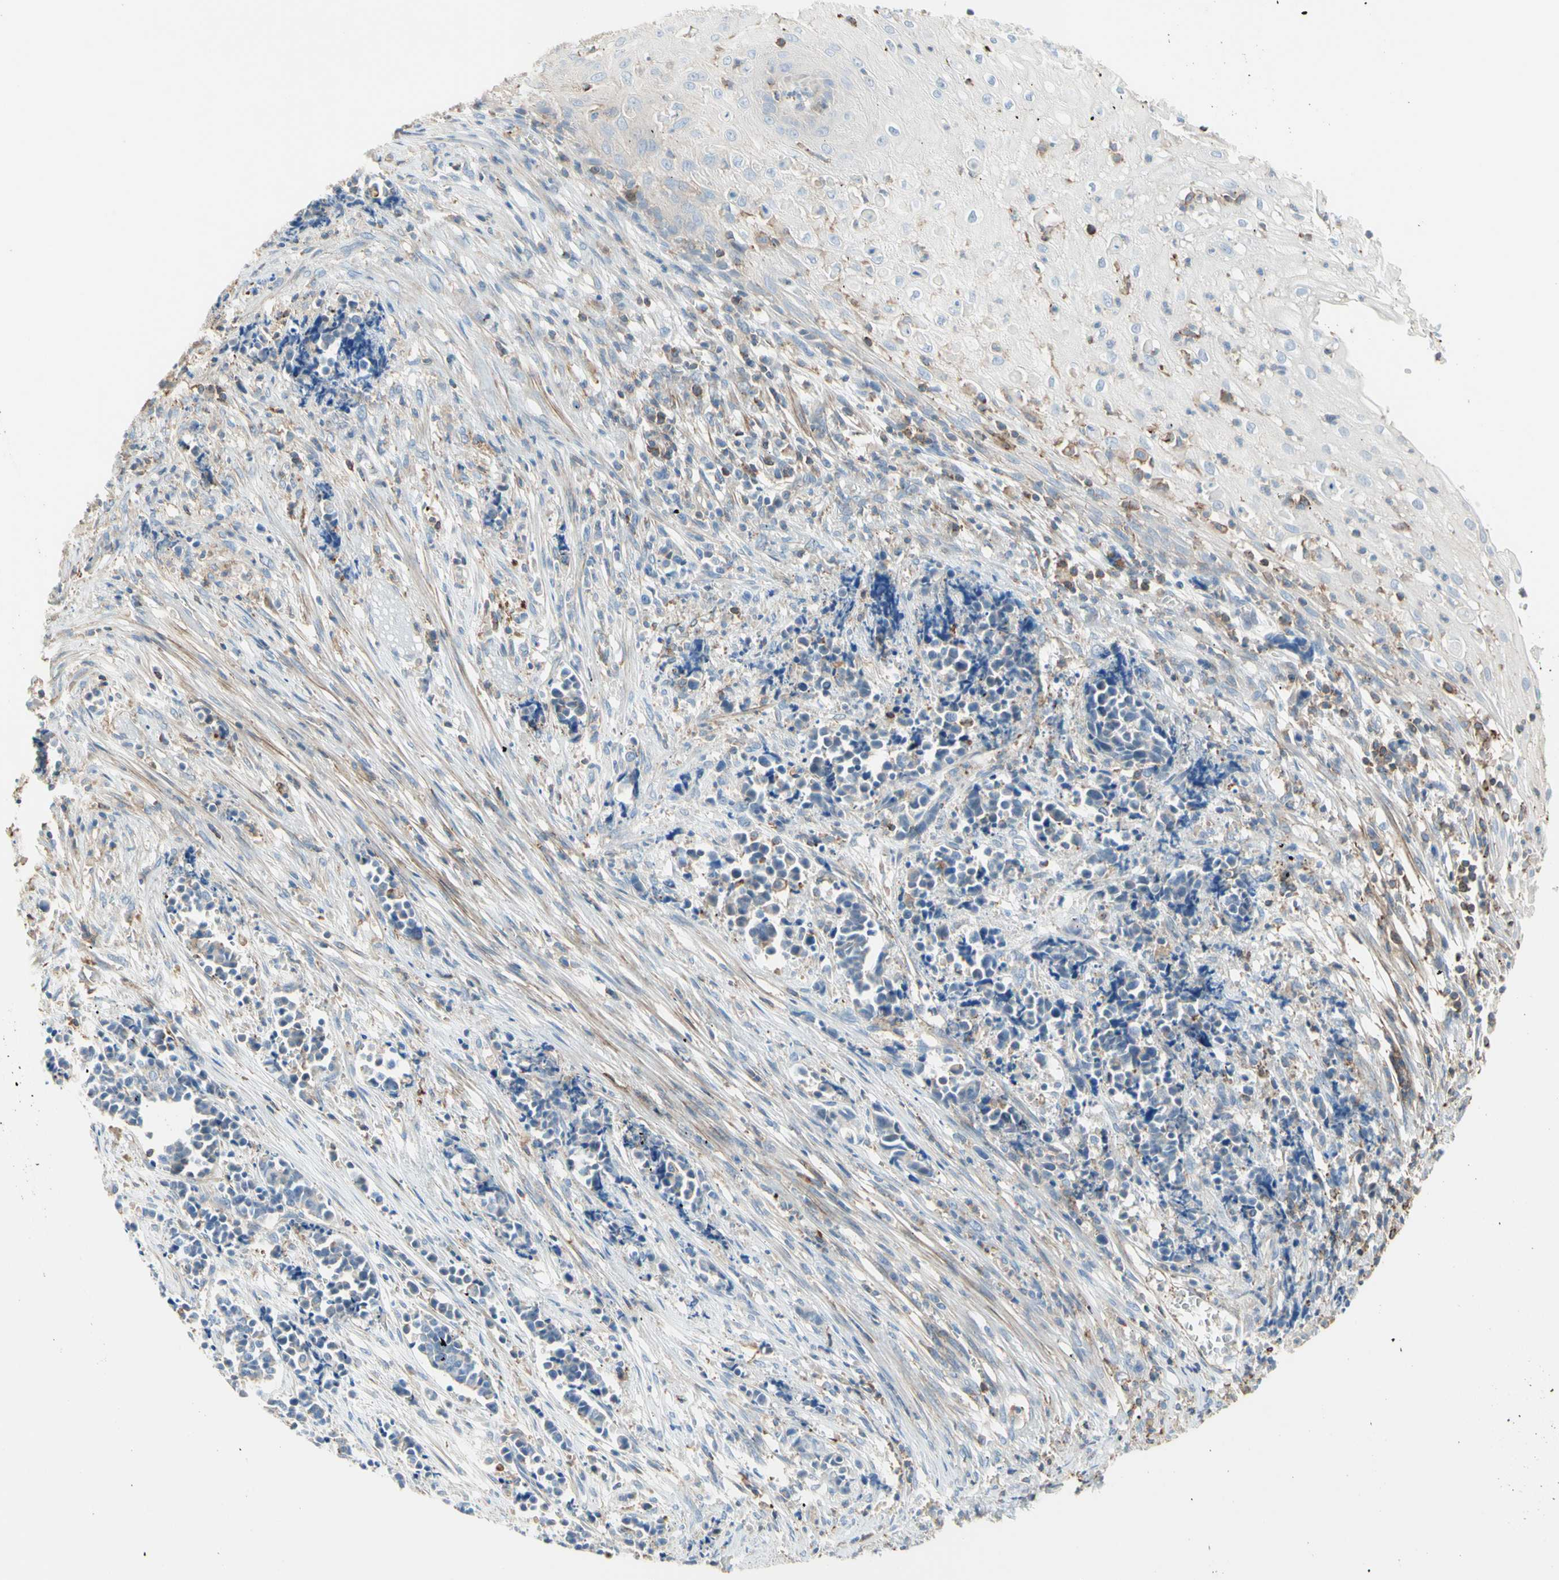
{"staining": {"intensity": "negative", "quantity": "none", "location": "none"}, "tissue": "cervical cancer", "cell_type": "Tumor cells", "image_type": "cancer", "snomed": [{"axis": "morphology", "description": "Normal tissue, NOS"}, {"axis": "morphology", "description": "Squamous cell carcinoma, NOS"}, {"axis": "topography", "description": "Cervix"}], "caption": "This is a histopathology image of immunohistochemistry staining of cervical squamous cell carcinoma, which shows no staining in tumor cells.", "gene": "SEMA4C", "patient": {"sex": "female", "age": 35}}